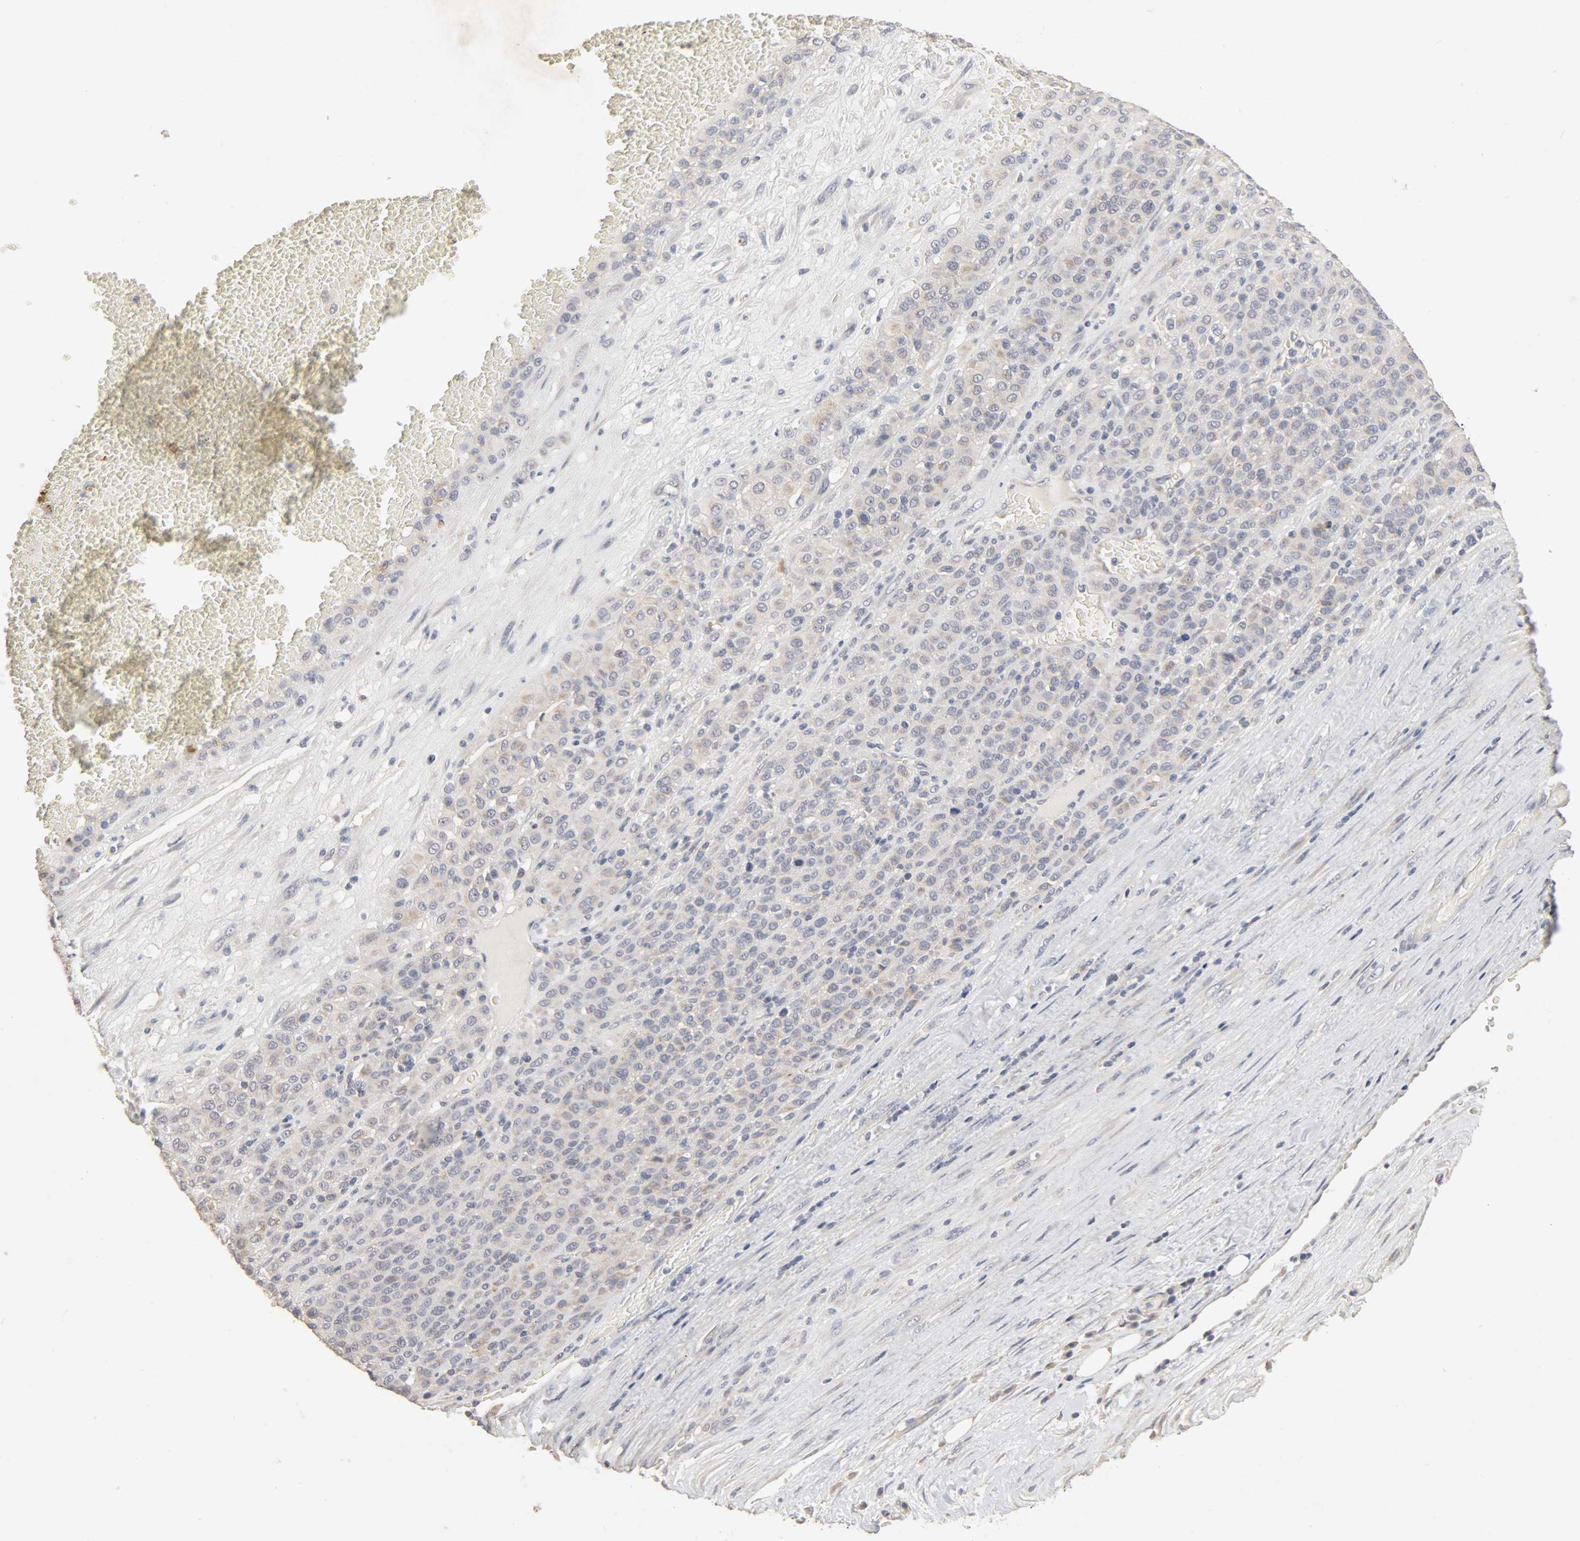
{"staining": {"intensity": "weak", "quantity": "<25%", "location": "cytoplasmic/membranous"}, "tissue": "melanoma", "cell_type": "Tumor cells", "image_type": "cancer", "snomed": [{"axis": "morphology", "description": "Malignant melanoma, Metastatic site"}, {"axis": "topography", "description": "Pancreas"}], "caption": "Immunohistochemistry histopathology image of neoplastic tissue: human malignant melanoma (metastatic site) stained with DAB (3,3'-diaminobenzidine) demonstrates no significant protein positivity in tumor cells. The staining was performed using DAB to visualize the protein expression in brown, while the nuclei were stained in blue with hematoxylin (Magnification: 20x).", "gene": "SLC10A2", "patient": {"sex": "female", "age": 30}}